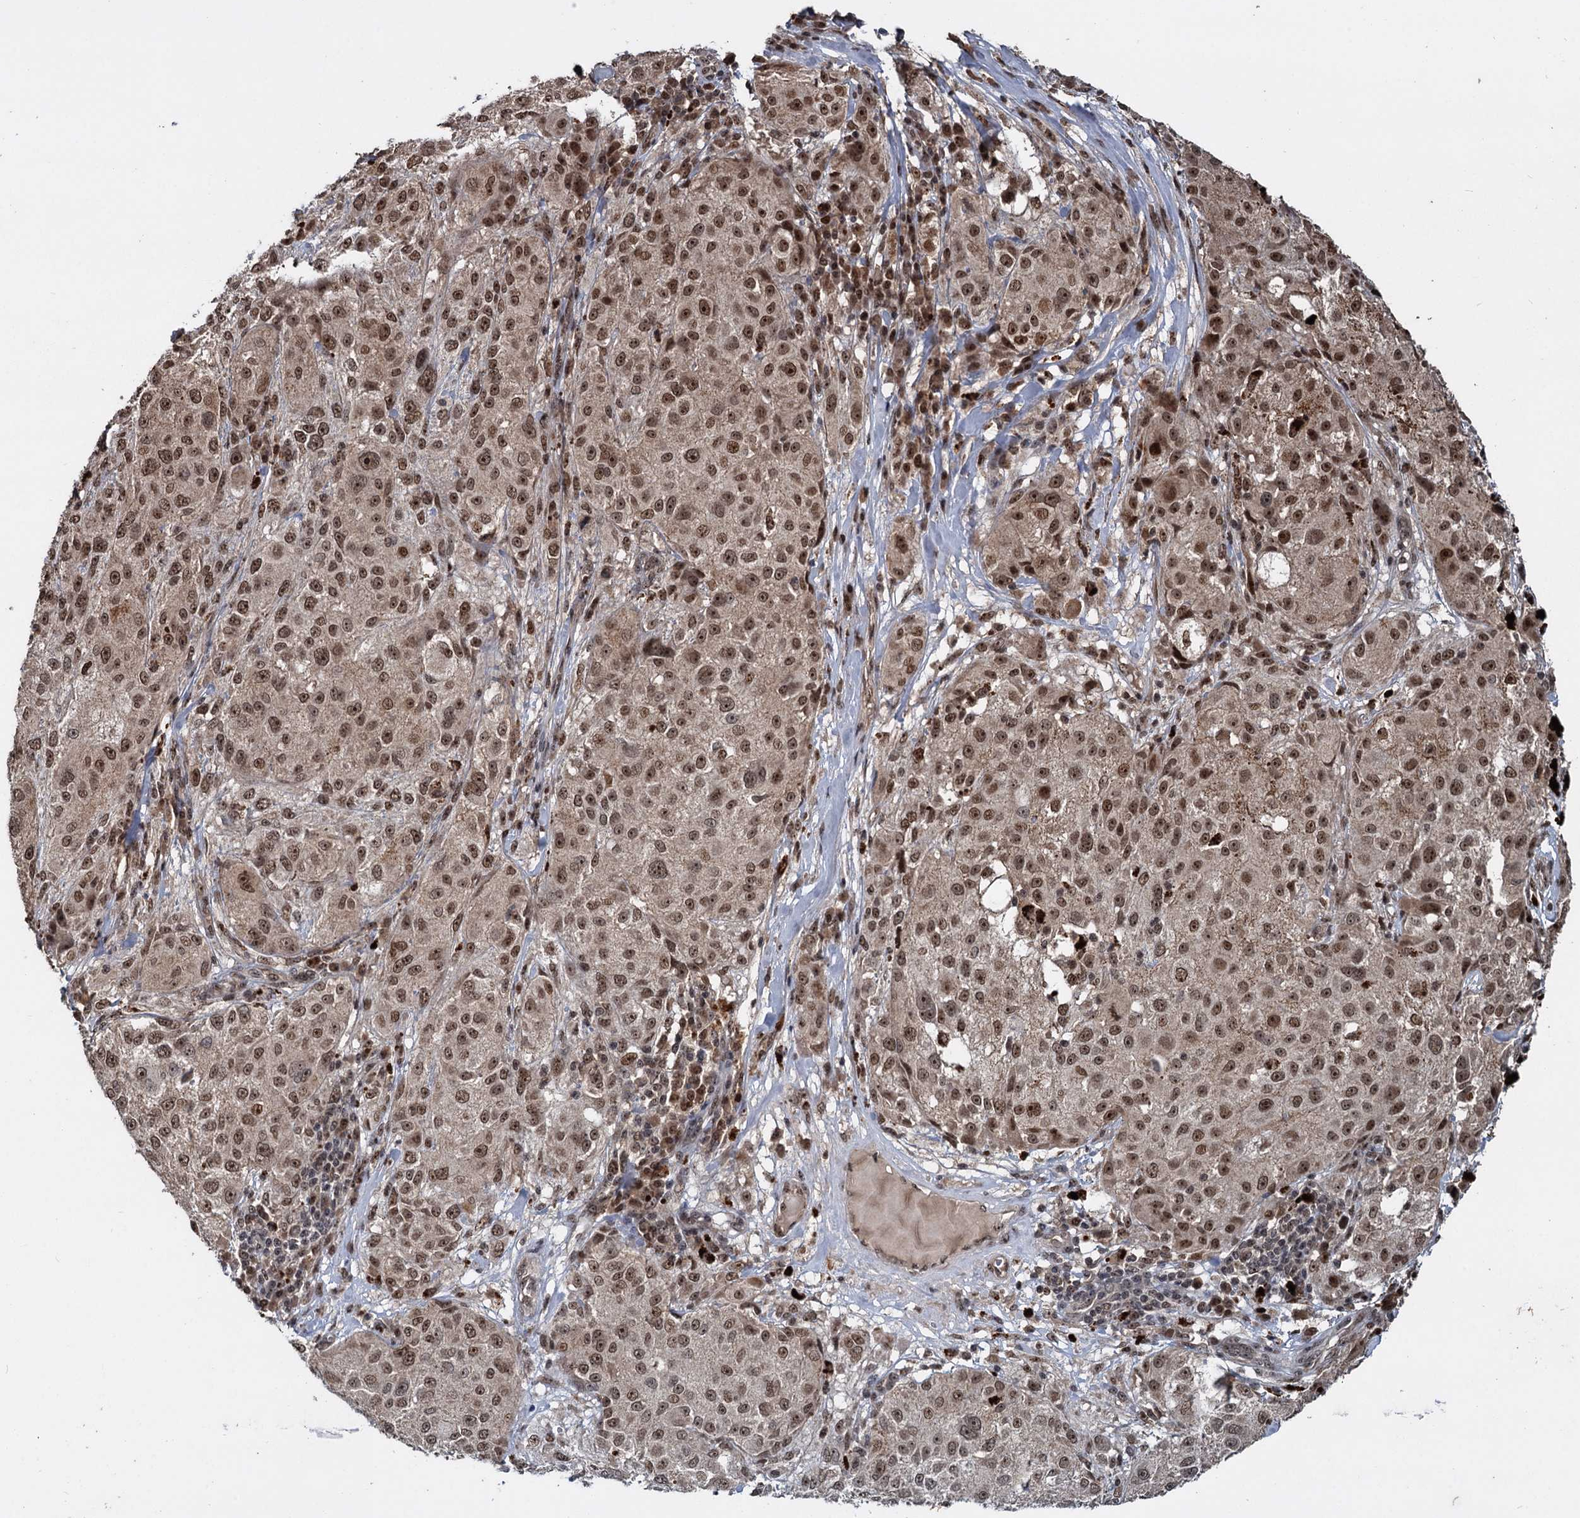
{"staining": {"intensity": "moderate", "quantity": ">75%", "location": "cytoplasmic/membranous,nuclear"}, "tissue": "melanoma", "cell_type": "Tumor cells", "image_type": "cancer", "snomed": [{"axis": "morphology", "description": "Necrosis, NOS"}, {"axis": "morphology", "description": "Malignant melanoma, NOS"}, {"axis": "topography", "description": "Skin"}], "caption": "The immunohistochemical stain labels moderate cytoplasmic/membranous and nuclear staining in tumor cells of malignant melanoma tissue.", "gene": "FAM216B", "patient": {"sex": "female", "age": 87}}